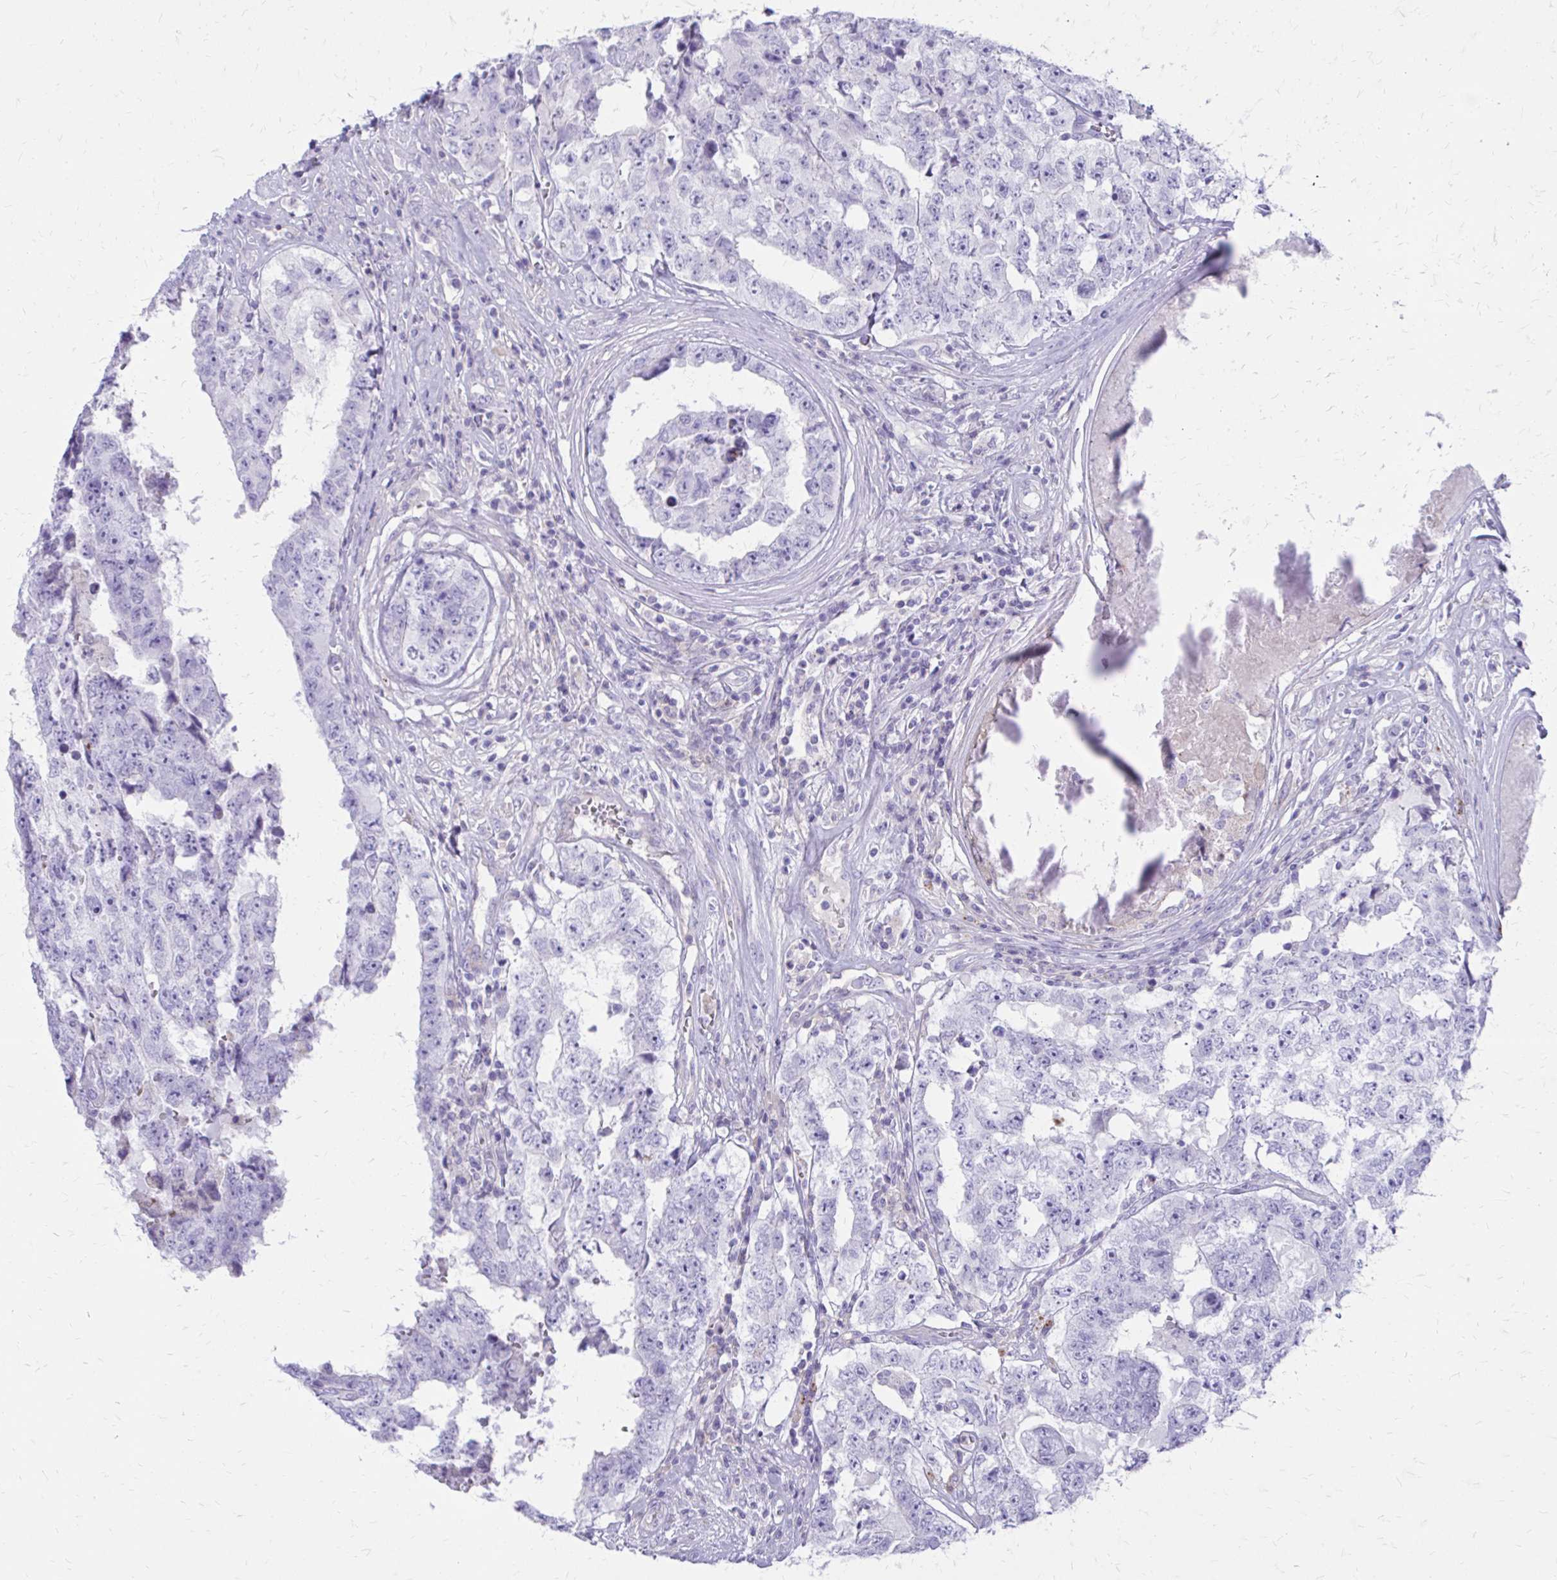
{"staining": {"intensity": "negative", "quantity": "none", "location": "none"}, "tissue": "testis cancer", "cell_type": "Tumor cells", "image_type": "cancer", "snomed": [{"axis": "morphology", "description": "Normal tissue, NOS"}, {"axis": "morphology", "description": "Carcinoma, Embryonal, NOS"}, {"axis": "topography", "description": "Testis"}, {"axis": "topography", "description": "Epididymis"}], "caption": "High magnification brightfield microscopy of embryonal carcinoma (testis) stained with DAB (brown) and counterstained with hematoxylin (blue): tumor cells show no significant staining.", "gene": "SIGLEC11", "patient": {"sex": "male", "age": 25}}